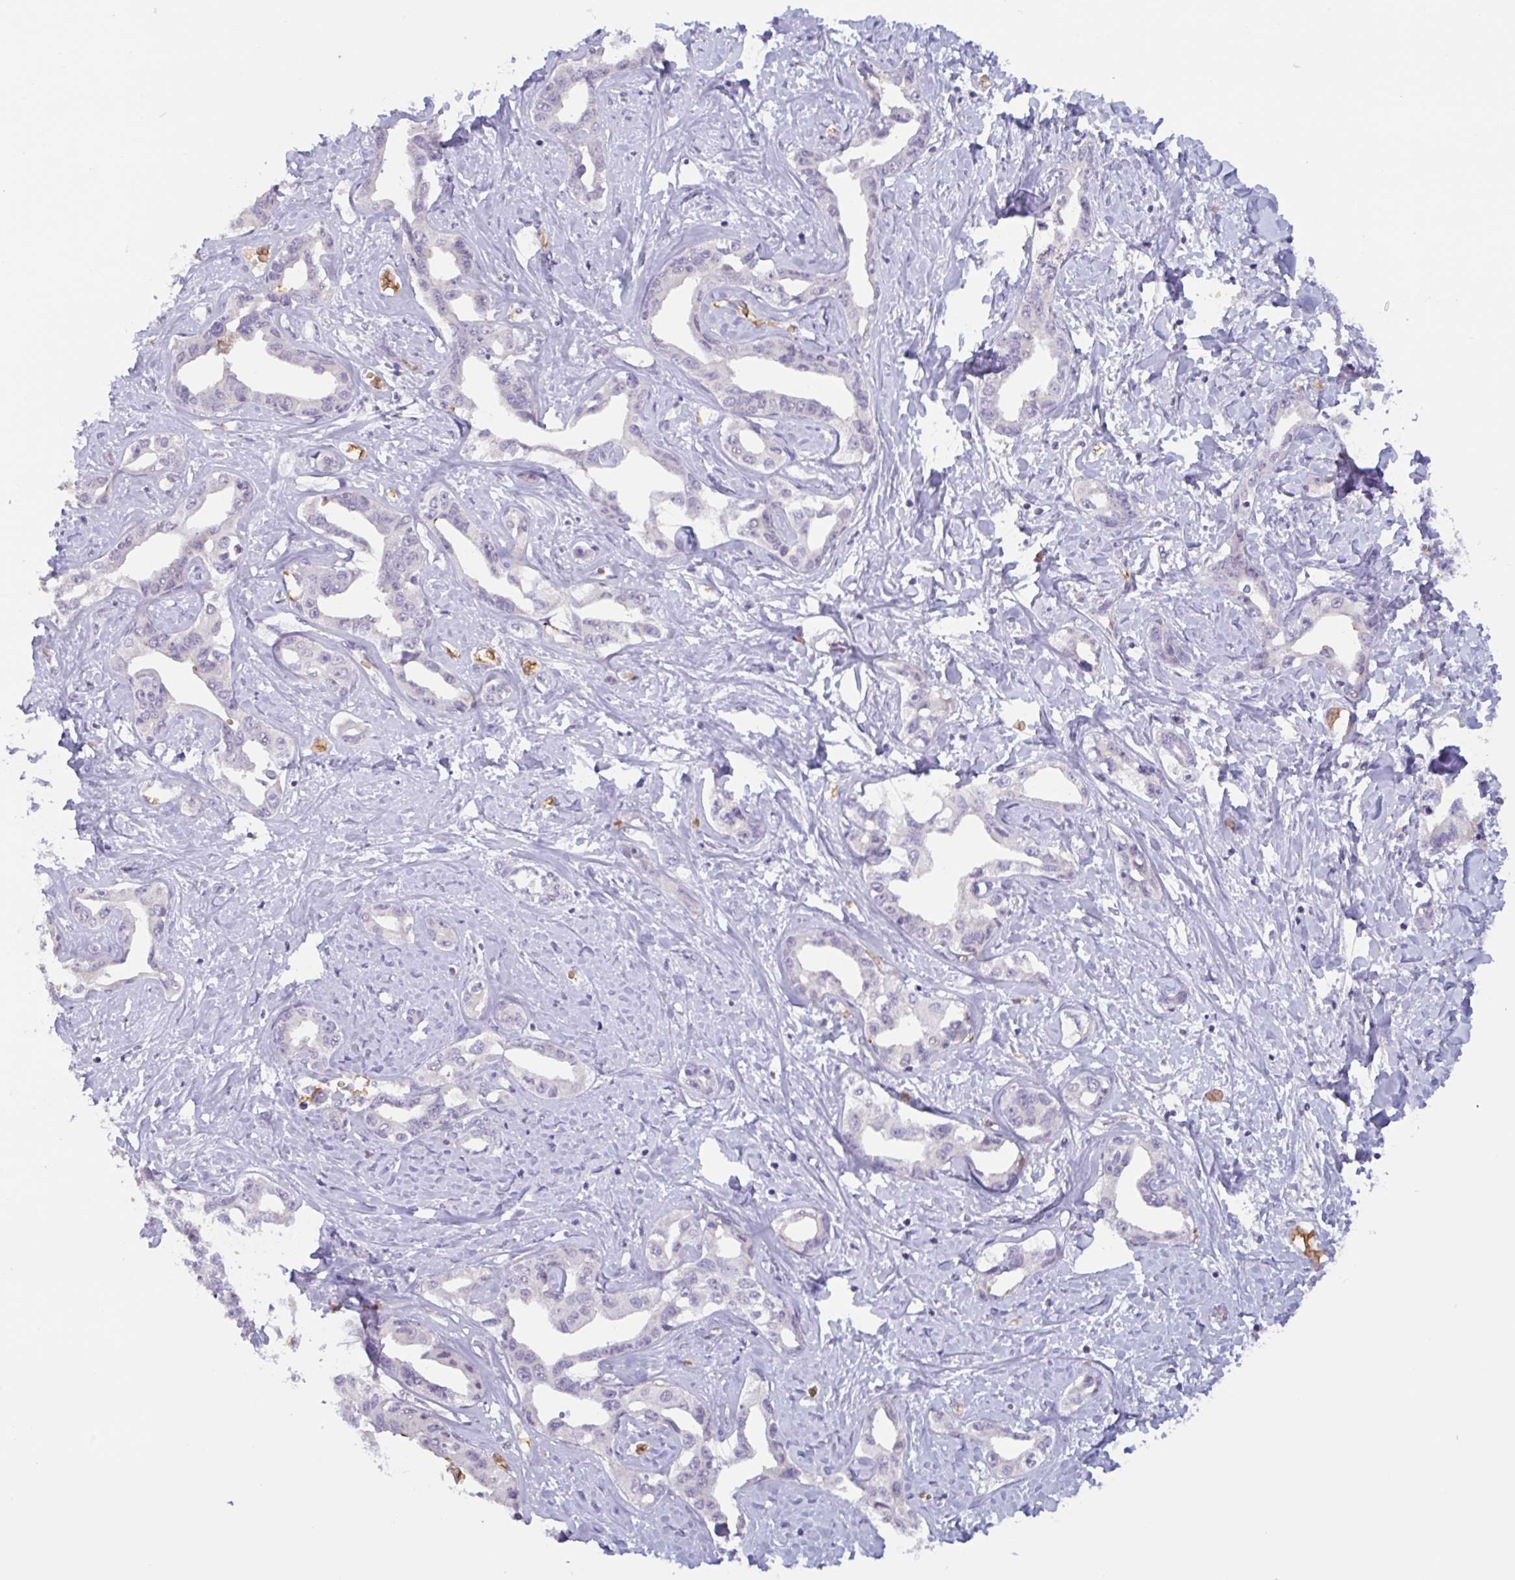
{"staining": {"intensity": "negative", "quantity": "none", "location": "none"}, "tissue": "liver cancer", "cell_type": "Tumor cells", "image_type": "cancer", "snomed": [{"axis": "morphology", "description": "Cholangiocarcinoma"}, {"axis": "topography", "description": "Liver"}], "caption": "There is no significant positivity in tumor cells of liver cancer.", "gene": "RHAG", "patient": {"sex": "male", "age": 59}}